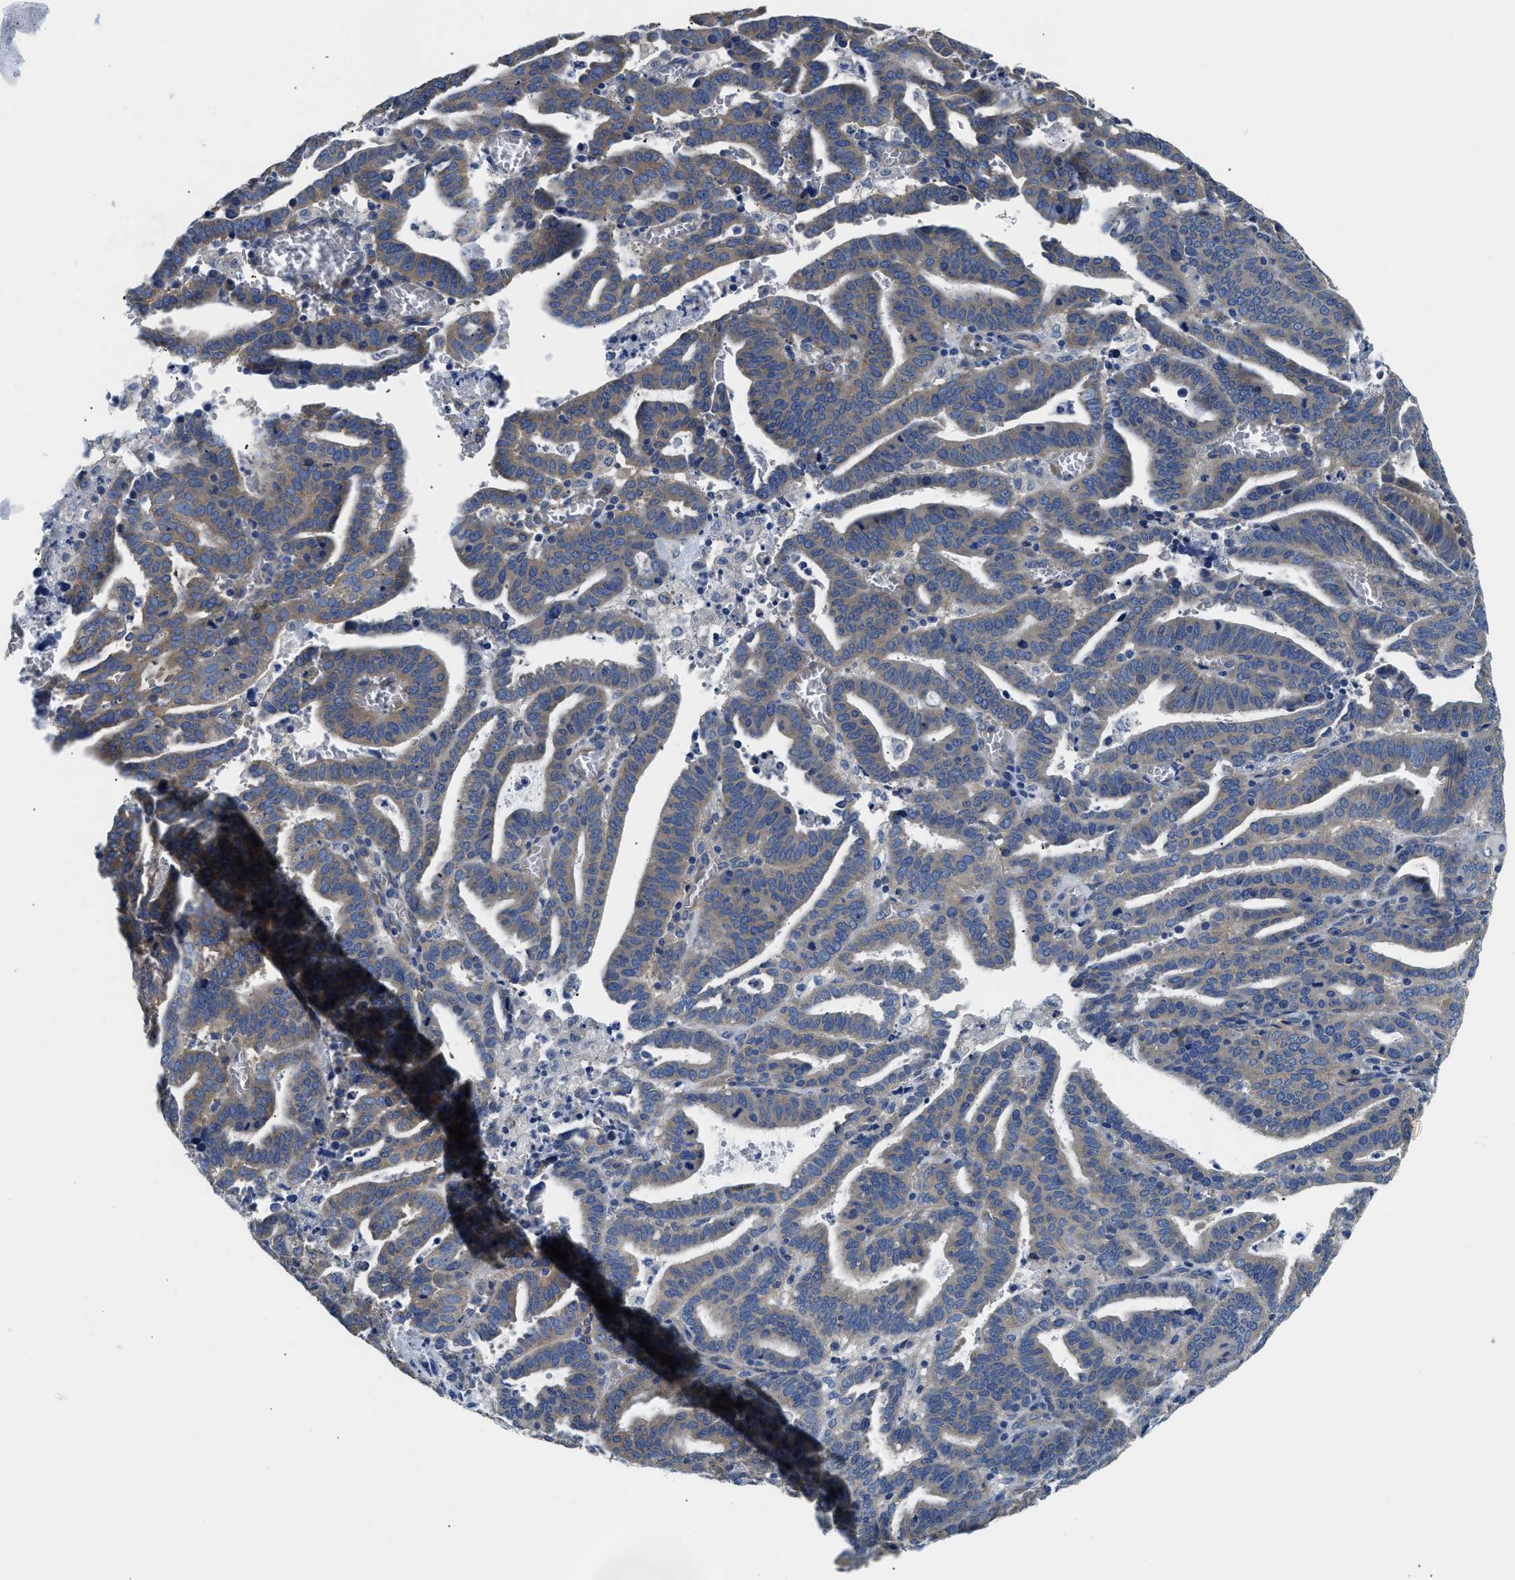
{"staining": {"intensity": "moderate", "quantity": ">75%", "location": "cytoplasmic/membranous"}, "tissue": "endometrial cancer", "cell_type": "Tumor cells", "image_type": "cancer", "snomed": [{"axis": "morphology", "description": "Adenocarcinoma, NOS"}, {"axis": "topography", "description": "Uterus"}], "caption": "Adenocarcinoma (endometrial) stained with DAB immunohistochemistry exhibits medium levels of moderate cytoplasmic/membranous expression in about >75% of tumor cells.", "gene": "CSDE1", "patient": {"sex": "female", "age": 83}}